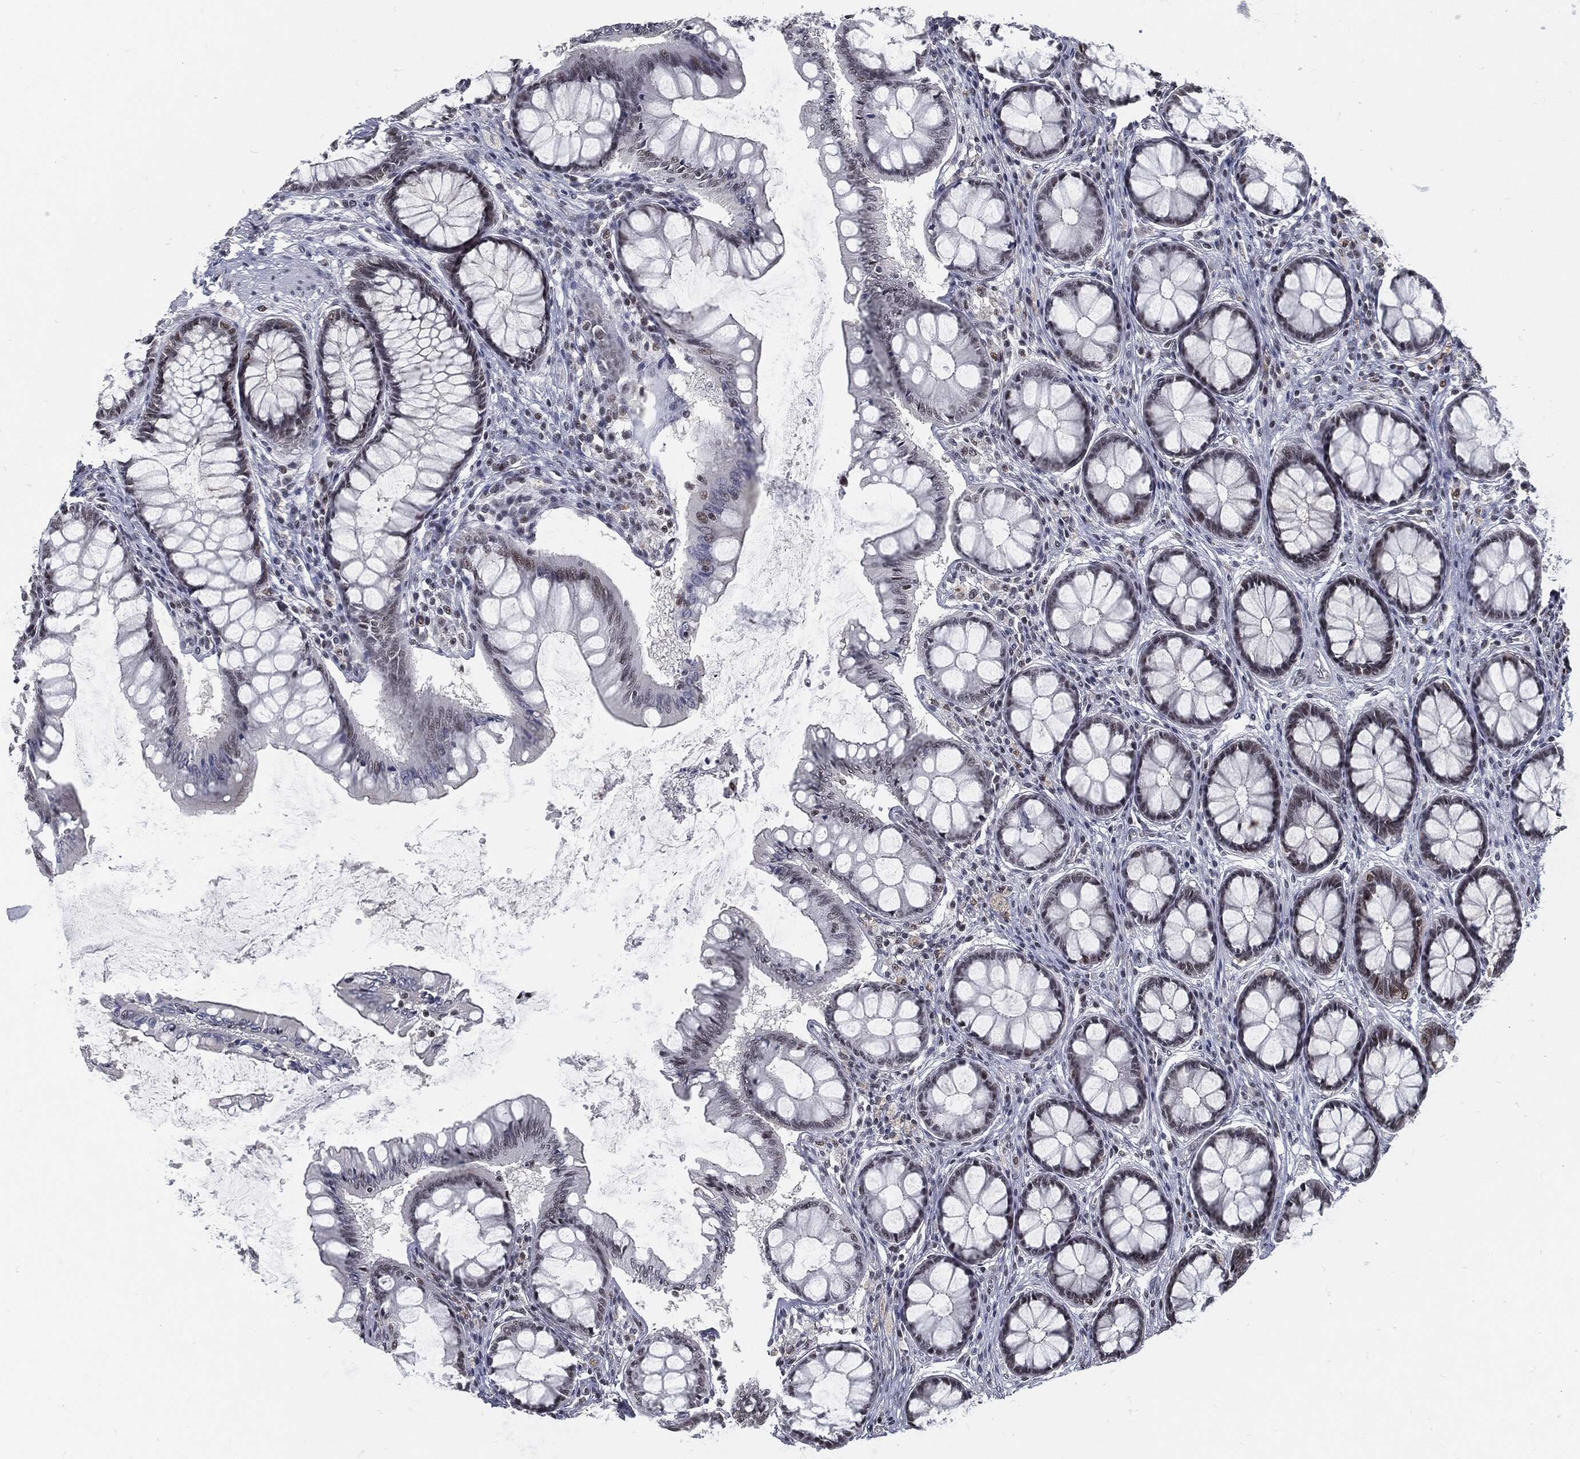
{"staining": {"intensity": "negative", "quantity": "none", "location": "none"}, "tissue": "colon", "cell_type": "Endothelial cells", "image_type": "normal", "snomed": [{"axis": "morphology", "description": "Normal tissue, NOS"}, {"axis": "topography", "description": "Colon"}], "caption": "Immunohistochemistry histopathology image of unremarkable colon stained for a protein (brown), which reveals no positivity in endothelial cells.", "gene": "ANXA1", "patient": {"sex": "female", "age": 65}}